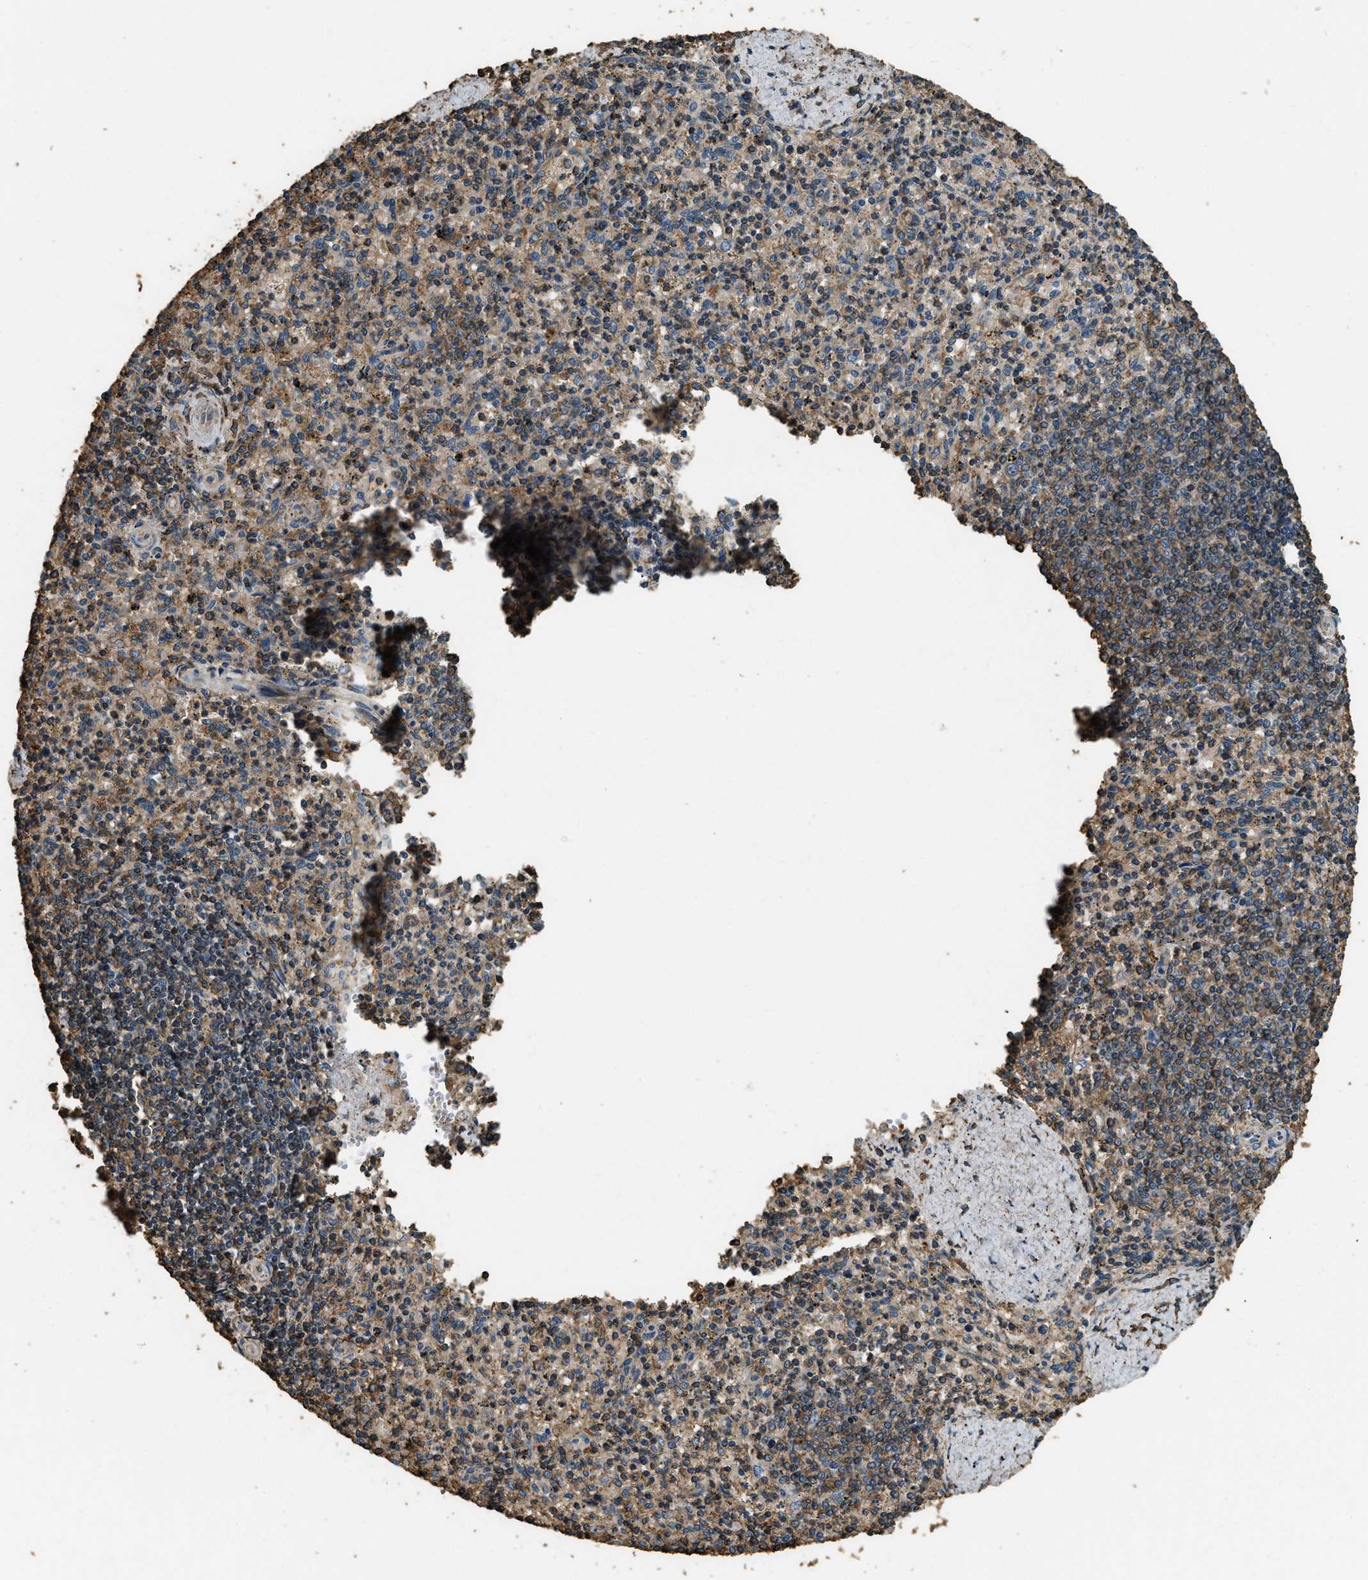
{"staining": {"intensity": "moderate", "quantity": ">75%", "location": "cytoplasmic/membranous"}, "tissue": "spleen", "cell_type": "Cells in red pulp", "image_type": "normal", "snomed": [{"axis": "morphology", "description": "Normal tissue, NOS"}, {"axis": "topography", "description": "Spleen"}], "caption": "An immunohistochemistry image of normal tissue is shown. Protein staining in brown labels moderate cytoplasmic/membranous positivity in spleen within cells in red pulp. (DAB = brown stain, brightfield microscopy at high magnification).", "gene": "ERGIC1", "patient": {"sex": "male", "age": 72}}